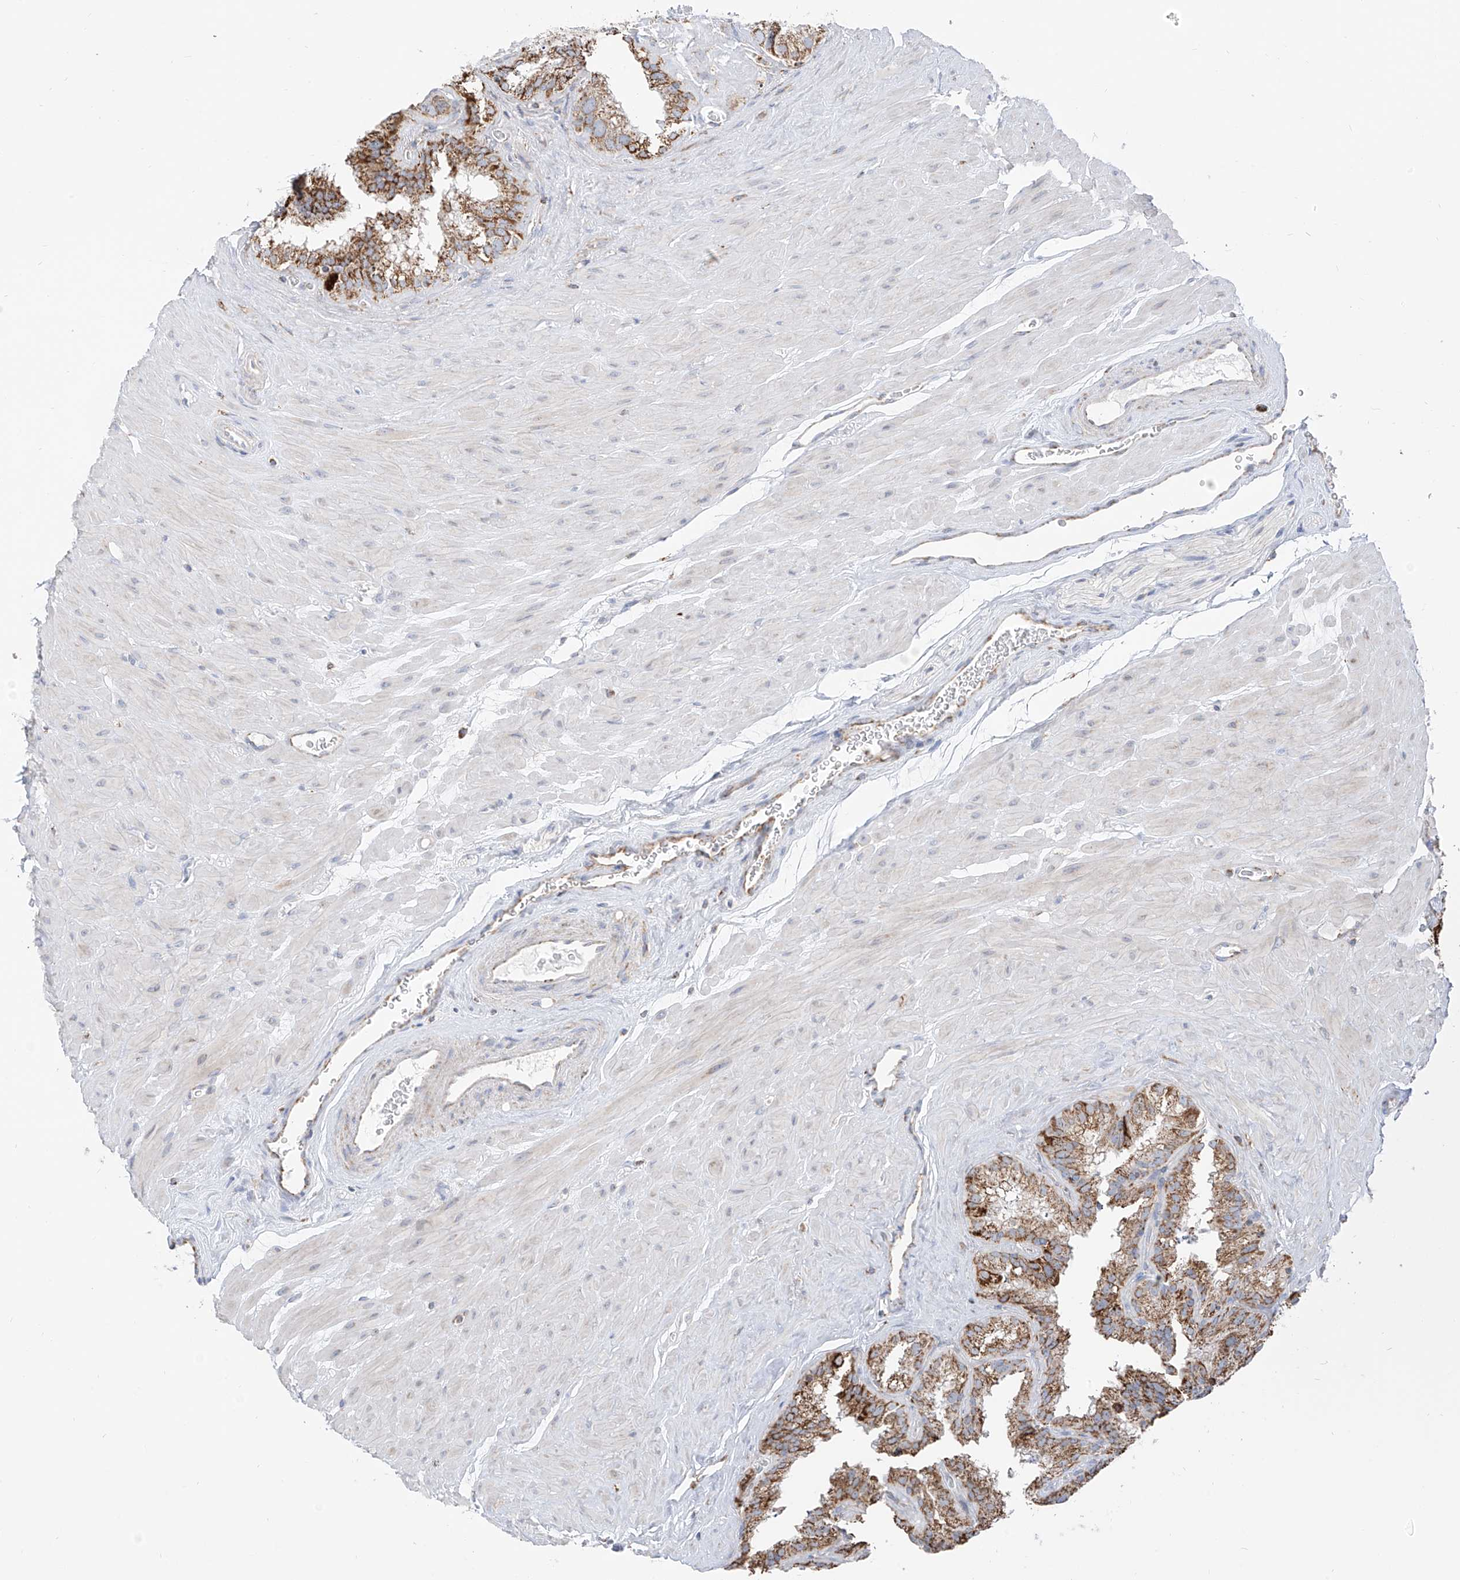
{"staining": {"intensity": "strong", "quantity": ">75%", "location": "cytoplasmic/membranous"}, "tissue": "seminal vesicle", "cell_type": "Glandular cells", "image_type": "normal", "snomed": [{"axis": "morphology", "description": "Normal tissue, NOS"}, {"axis": "topography", "description": "Prostate"}, {"axis": "topography", "description": "Seminal veicle"}], "caption": "Immunohistochemical staining of benign seminal vesicle displays >75% levels of strong cytoplasmic/membranous protein positivity in approximately >75% of glandular cells.", "gene": "ETHE1", "patient": {"sex": "male", "age": 59}}